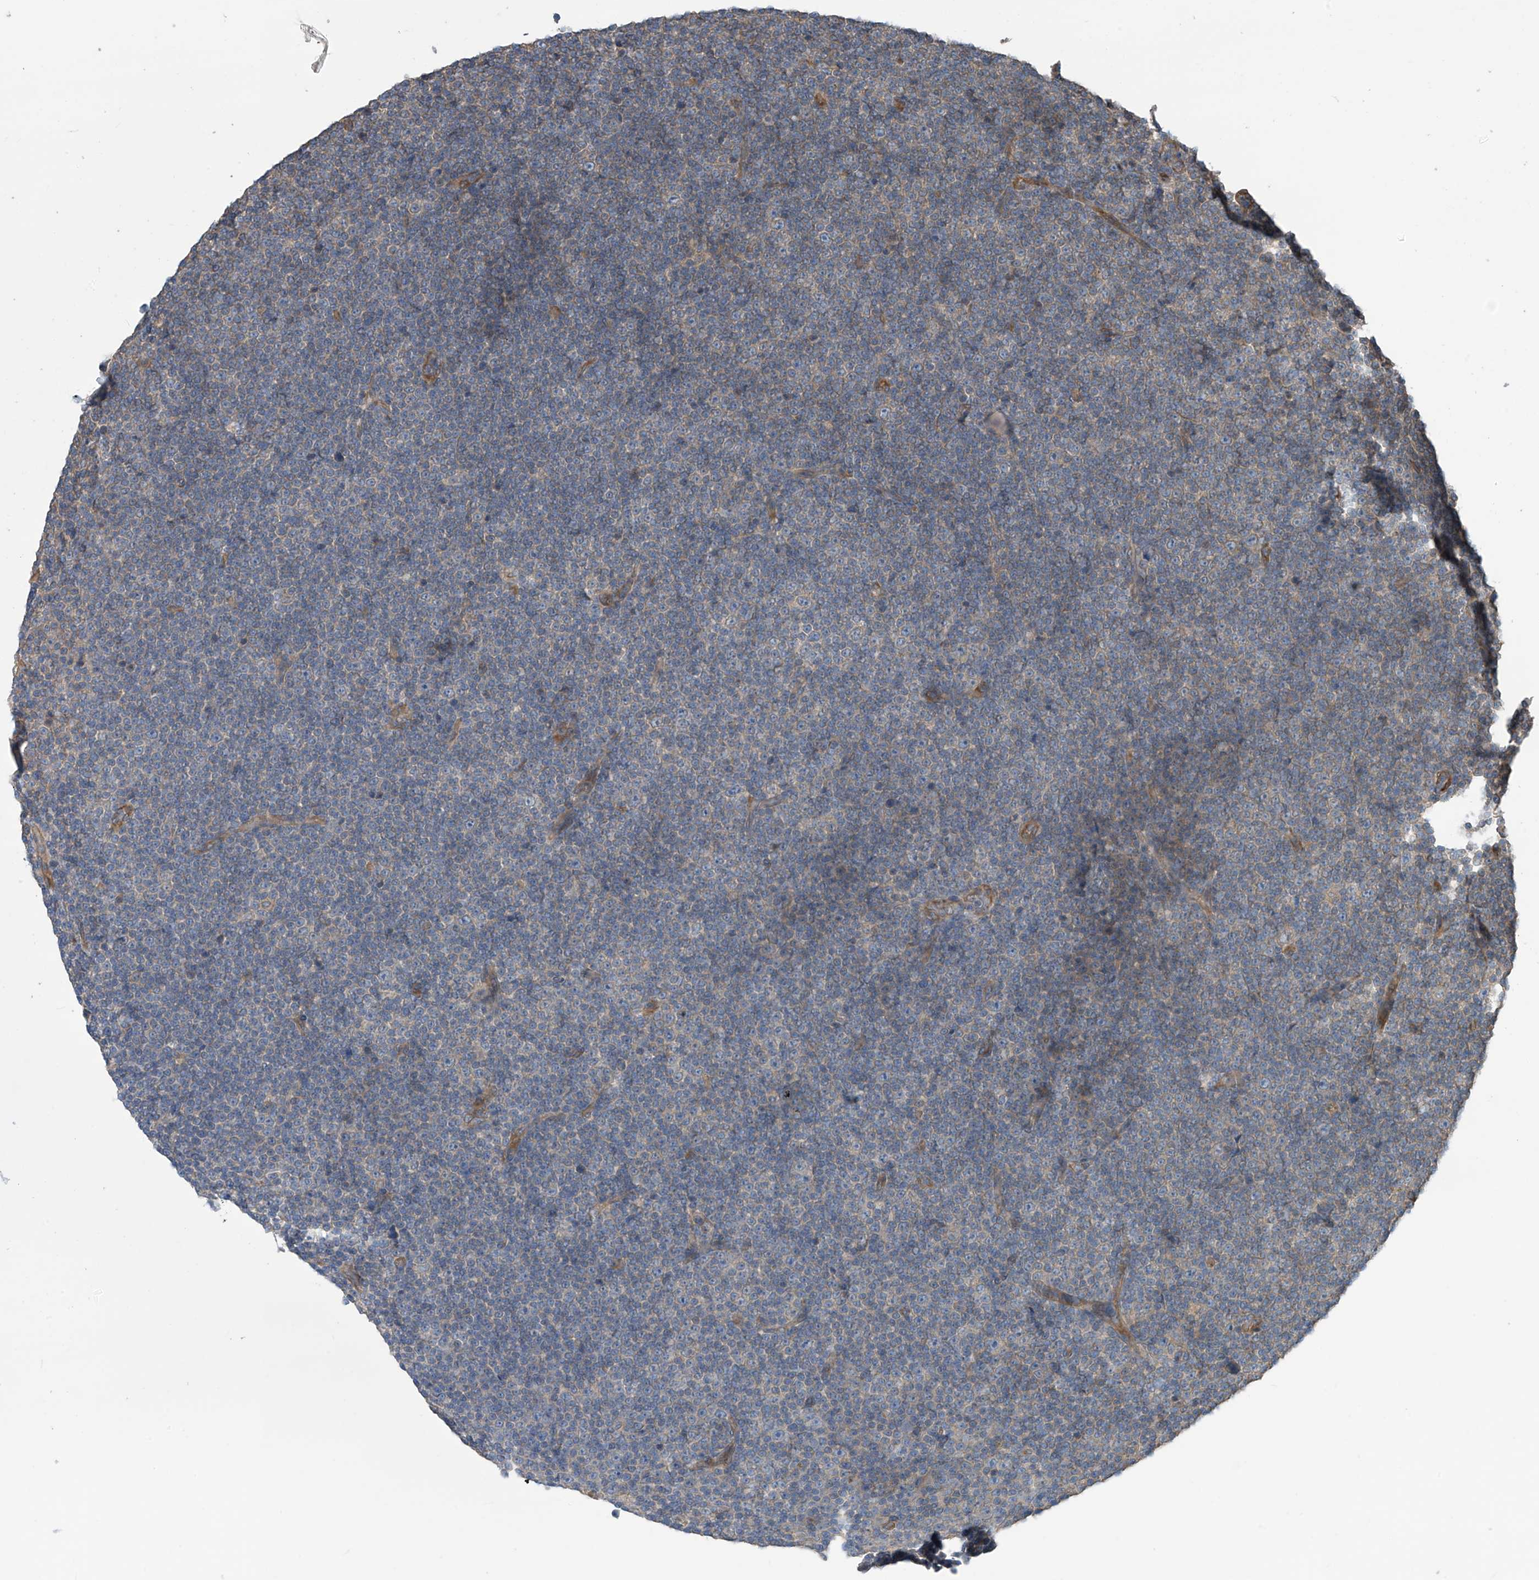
{"staining": {"intensity": "weak", "quantity": "<25%", "location": "cytoplasmic/membranous"}, "tissue": "lymphoma", "cell_type": "Tumor cells", "image_type": "cancer", "snomed": [{"axis": "morphology", "description": "Malignant lymphoma, non-Hodgkin's type, Low grade"}, {"axis": "topography", "description": "Lymph node"}], "caption": "Micrograph shows no significant protein staining in tumor cells of low-grade malignant lymphoma, non-Hodgkin's type.", "gene": "PHACTR4", "patient": {"sex": "female", "age": 67}}